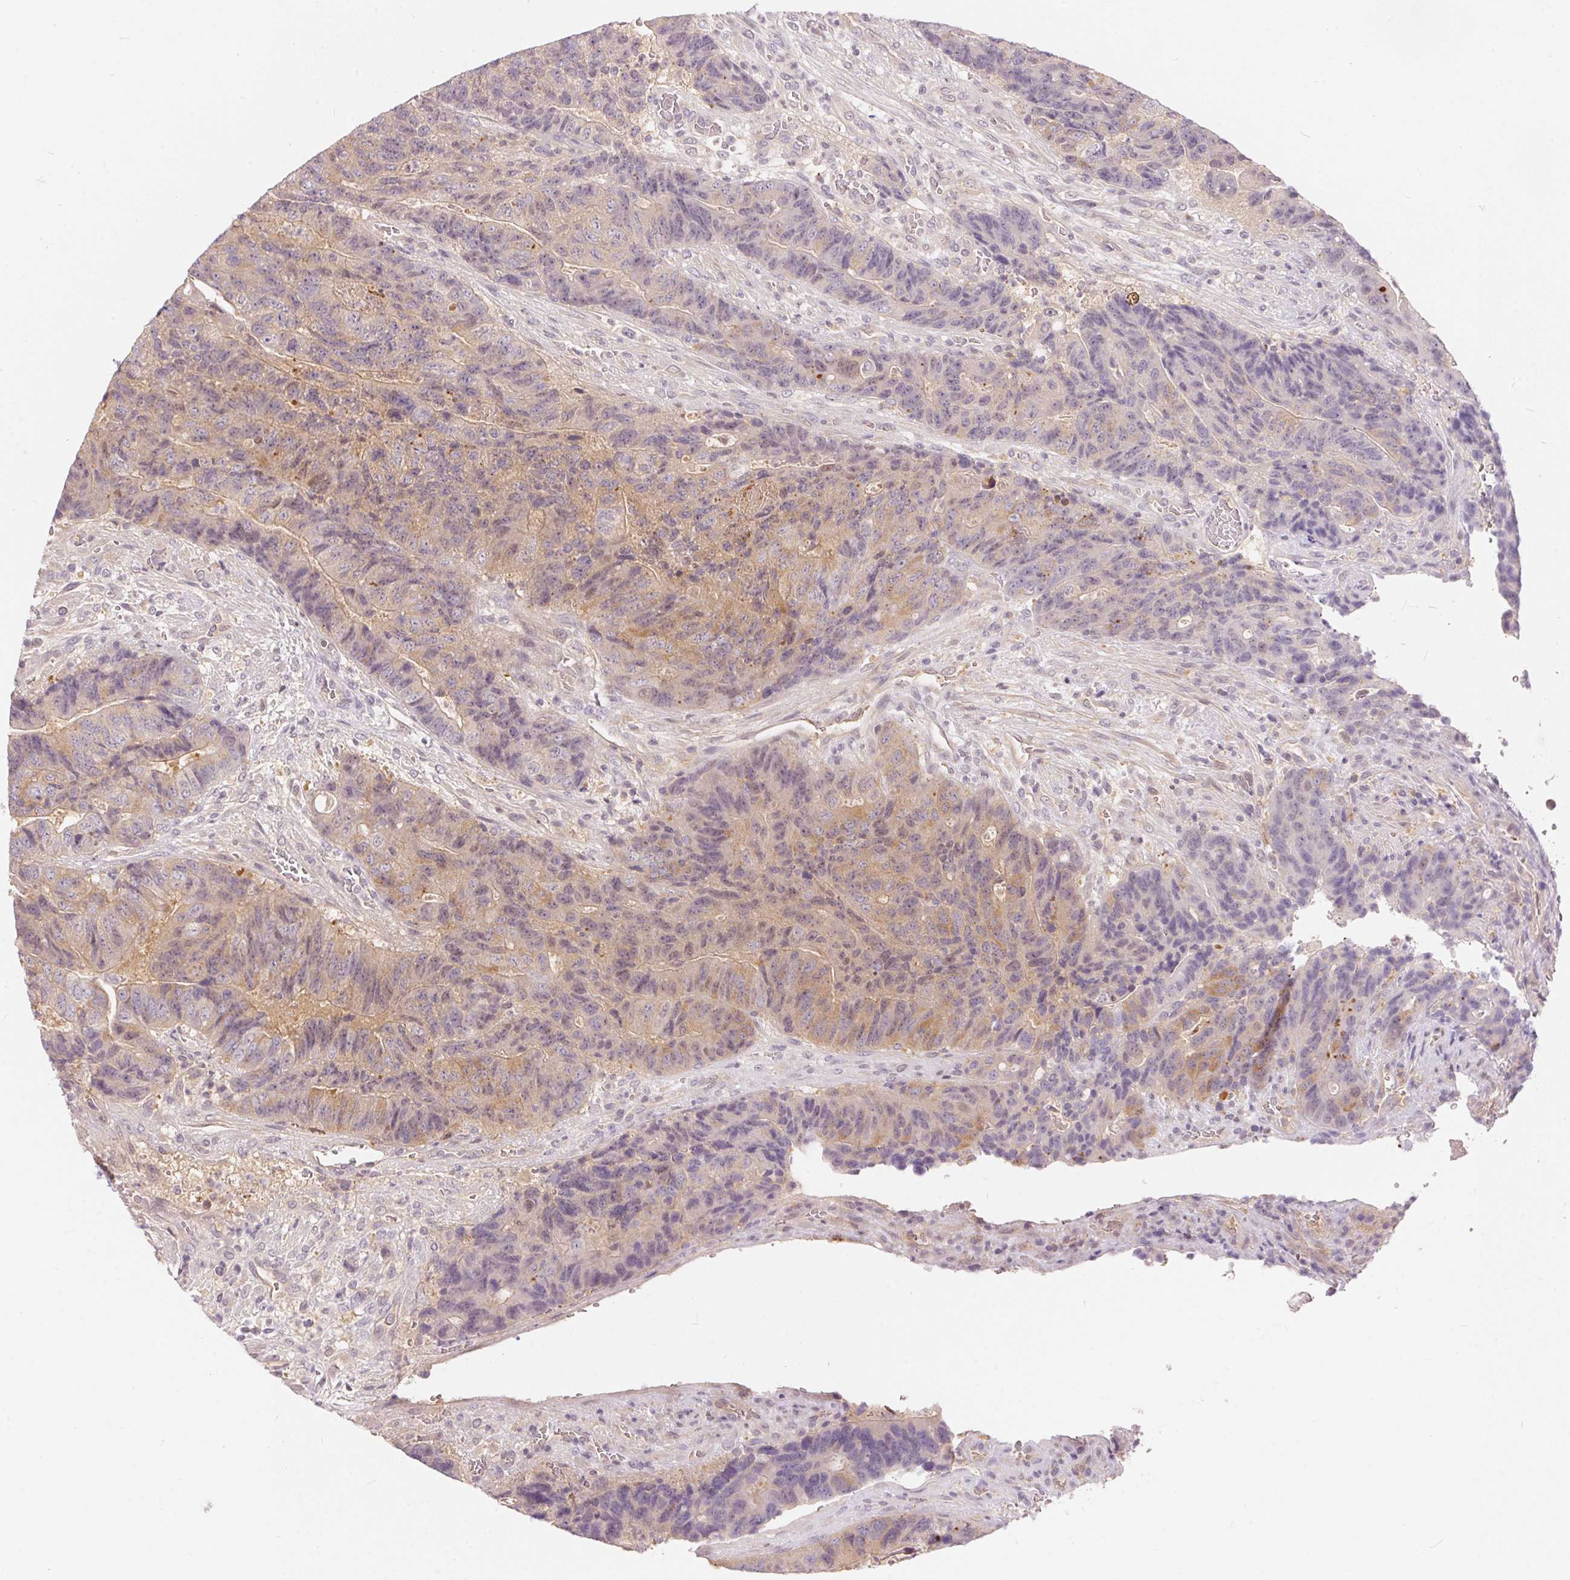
{"staining": {"intensity": "weak", "quantity": "25%-75%", "location": "cytoplasmic/membranous"}, "tissue": "colorectal cancer", "cell_type": "Tumor cells", "image_type": "cancer", "snomed": [{"axis": "morphology", "description": "Normal tissue, NOS"}, {"axis": "morphology", "description": "Adenocarcinoma, NOS"}, {"axis": "topography", "description": "Colon"}], "caption": "Tumor cells display low levels of weak cytoplasmic/membranous expression in about 25%-75% of cells in colorectal adenocarcinoma.", "gene": "BLMH", "patient": {"sex": "female", "age": 48}}